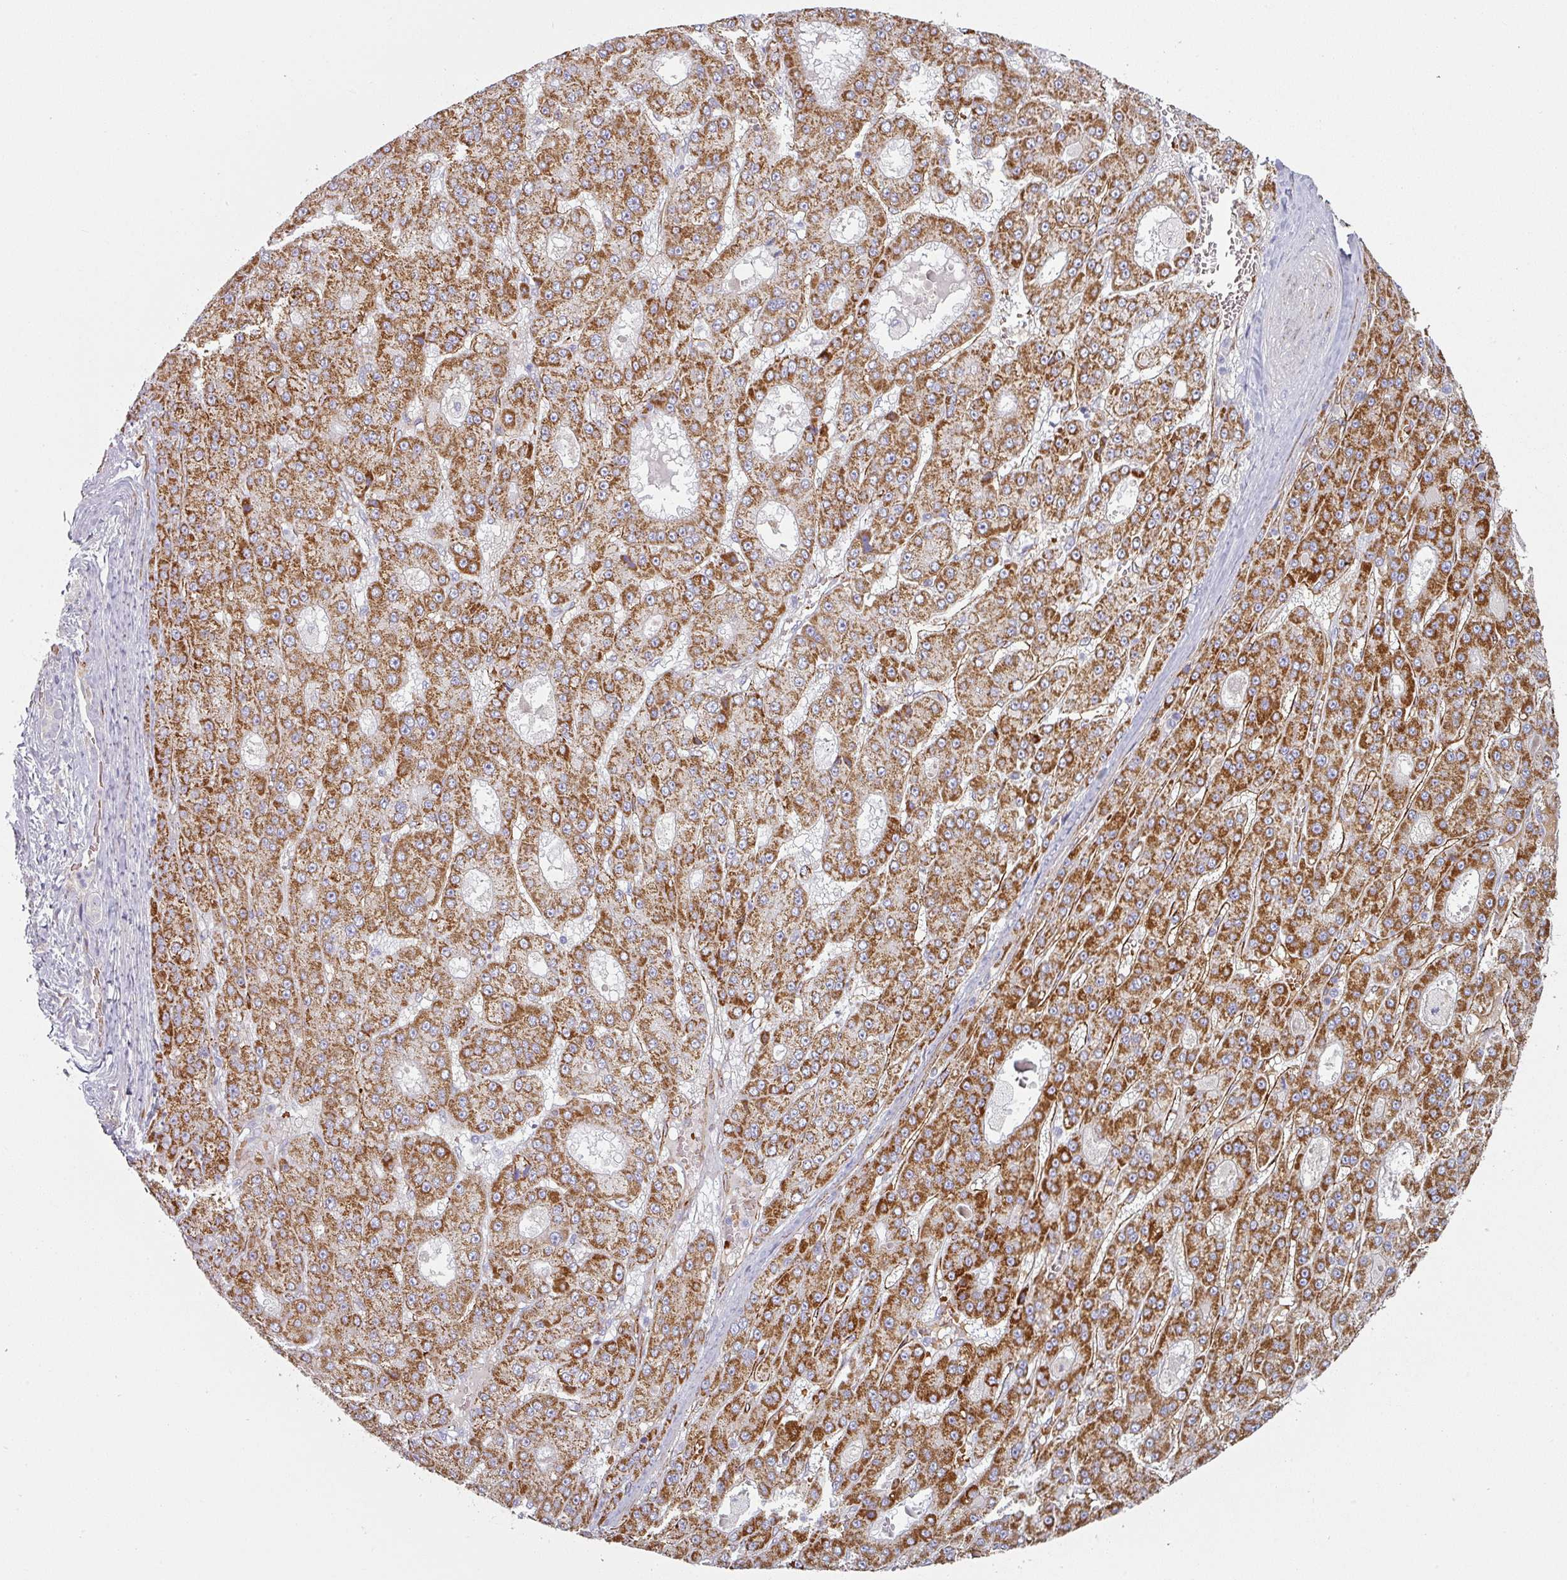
{"staining": {"intensity": "strong", "quantity": ">75%", "location": "cytoplasmic/membranous"}, "tissue": "liver cancer", "cell_type": "Tumor cells", "image_type": "cancer", "snomed": [{"axis": "morphology", "description": "Carcinoma, Hepatocellular, NOS"}, {"axis": "topography", "description": "Liver"}], "caption": "Immunohistochemical staining of human liver cancer (hepatocellular carcinoma) exhibits high levels of strong cytoplasmic/membranous positivity in about >75% of tumor cells. (DAB (3,3'-diaminobenzidine) IHC with brightfield microscopy, high magnification).", "gene": "PRODH2", "patient": {"sex": "male", "age": 70}}